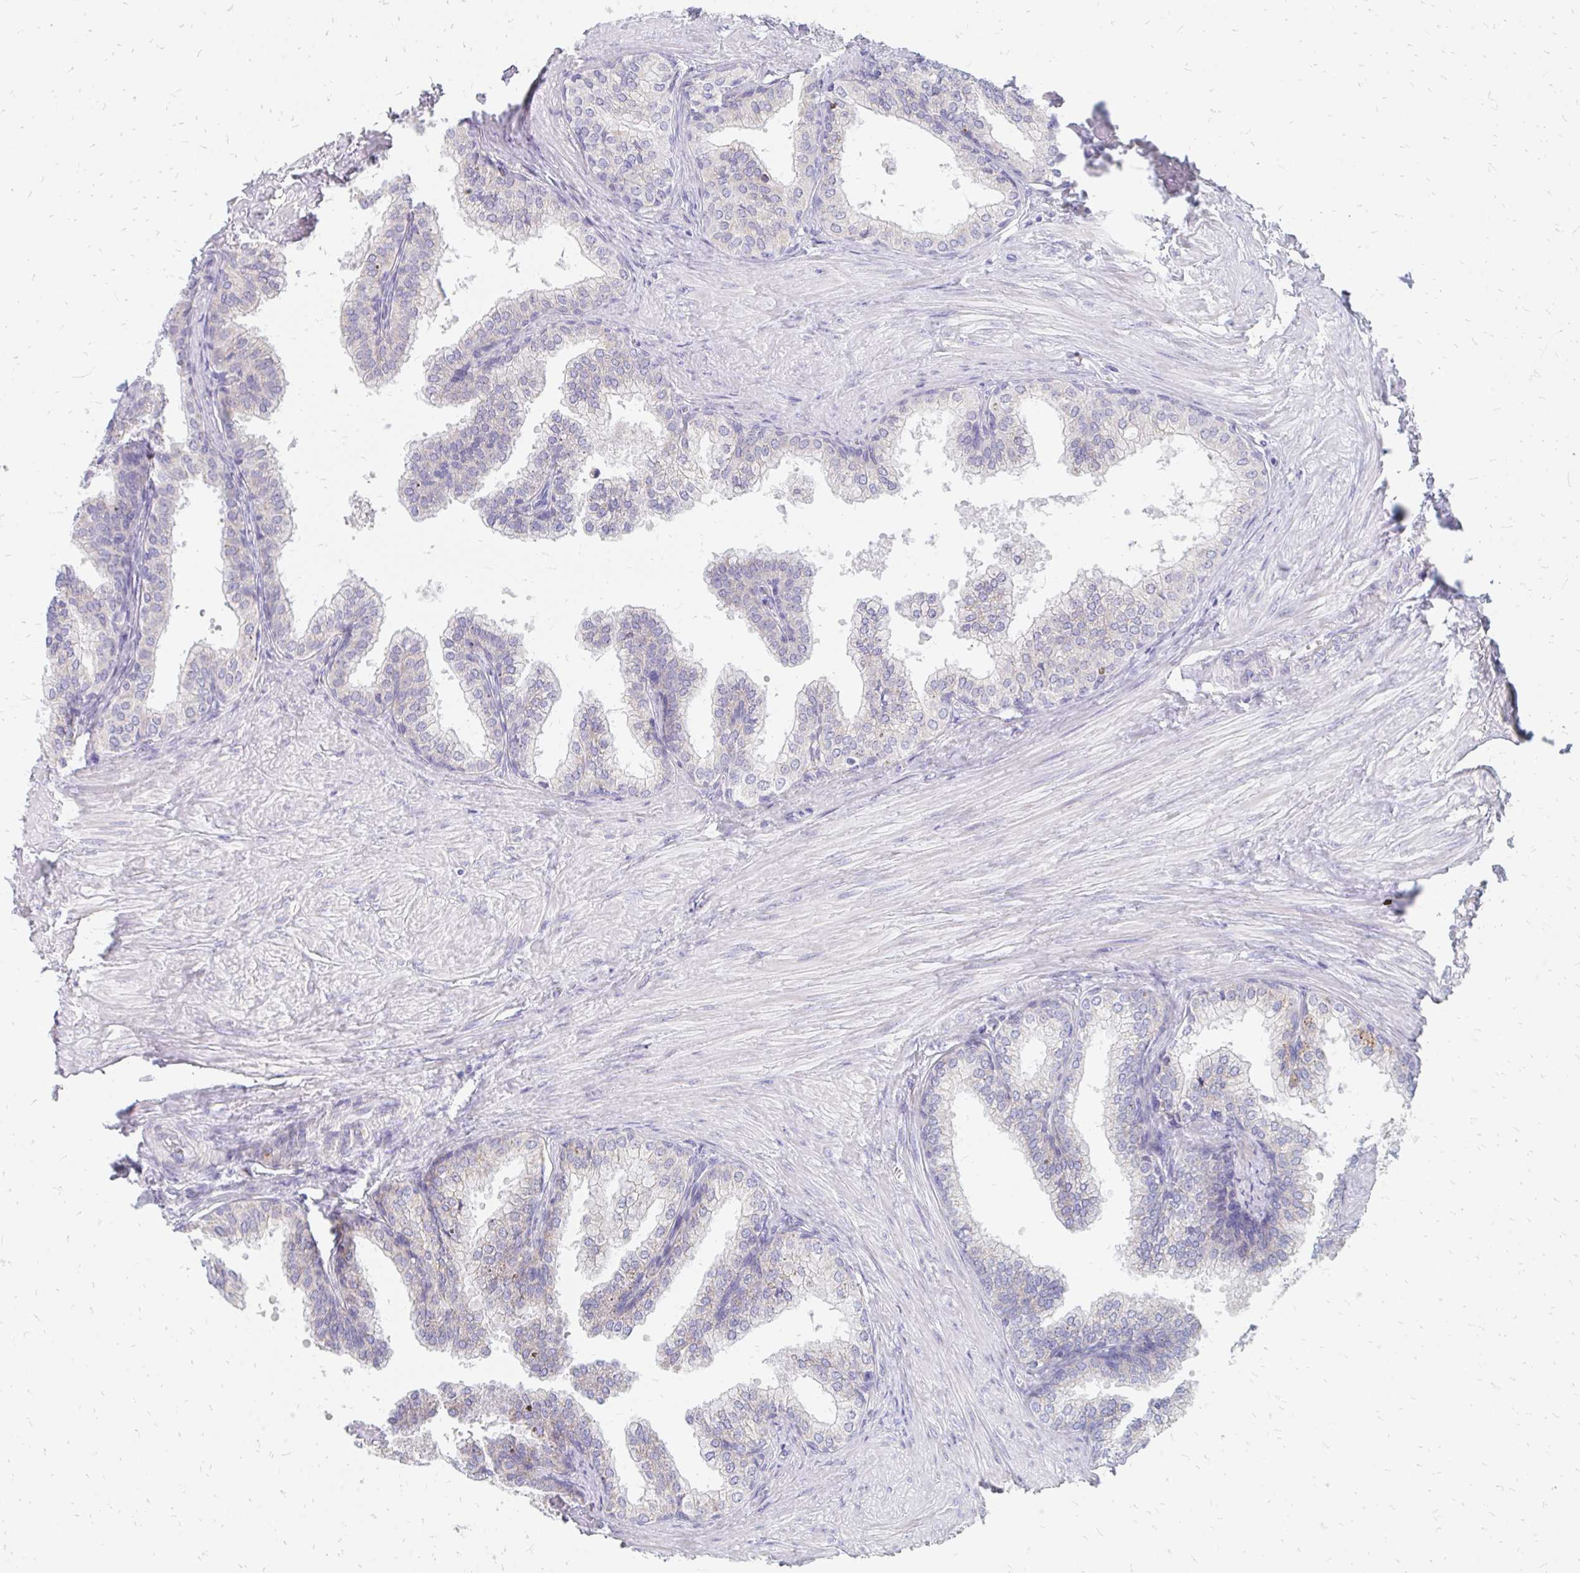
{"staining": {"intensity": "moderate", "quantity": "<25%", "location": "cytoplasmic/membranous"}, "tissue": "prostate", "cell_type": "Glandular cells", "image_type": "normal", "snomed": [{"axis": "morphology", "description": "Normal tissue, NOS"}, {"axis": "topography", "description": "Prostate"}, {"axis": "topography", "description": "Peripheral nerve tissue"}], "caption": "Glandular cells exhibit moderate cytoplasmic/membranous staining in approximately <25% of cells in unremarkable prostate.", "gene": "OR10V1", "patient": {"sex": "male", "age": 55}}